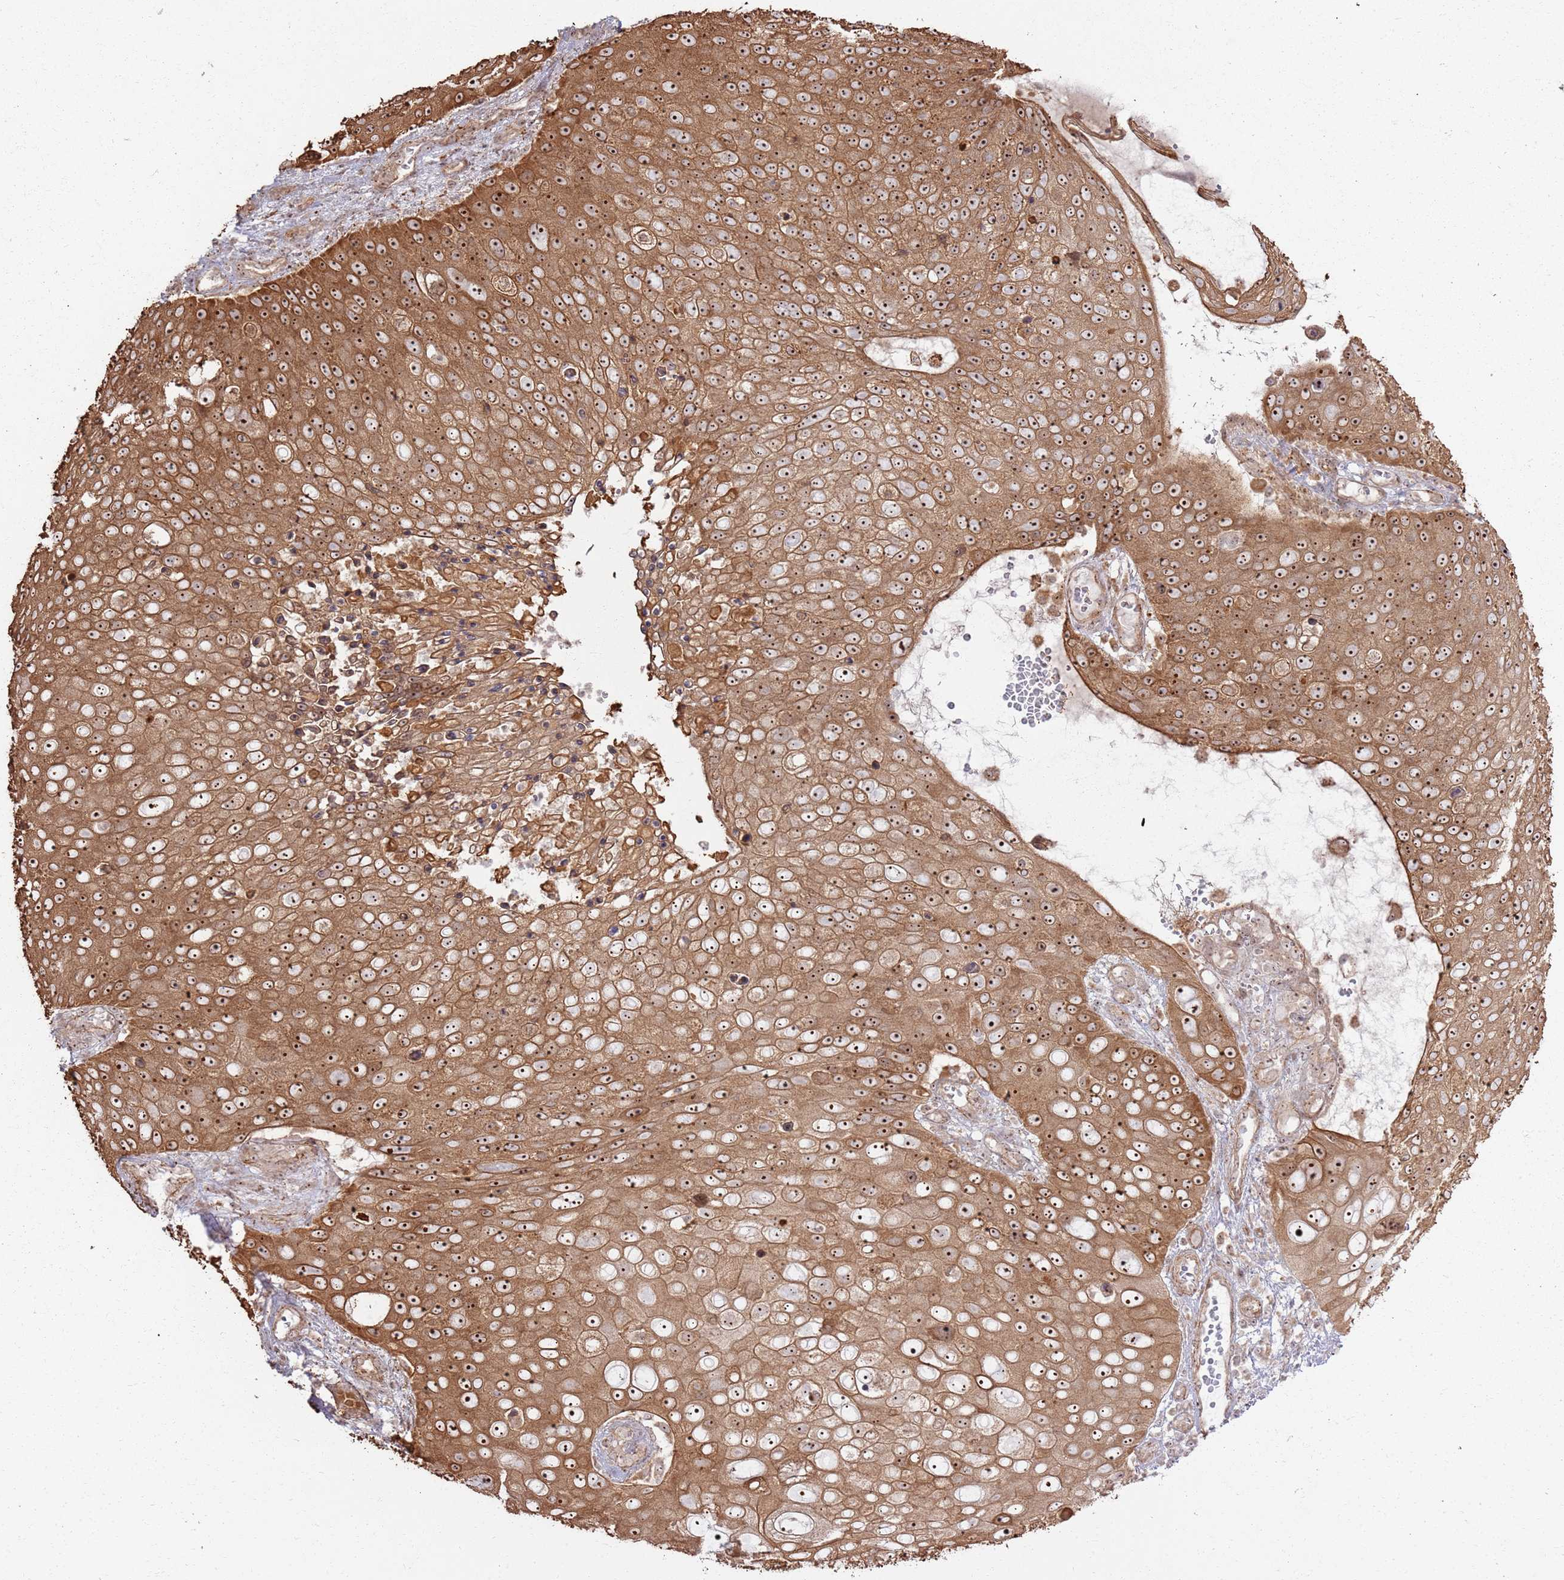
{"staining": {"intensity": "moderate", "quantity": ">75%", "location": "cytoplasmic/membranous,nuclear"}, "tissue": "skin cancer", "cell_type": "Tumor cells", "image_type": "cancer", "snomed": [{"axis": "morphology", "description": "Squamous cell carcinoma, NOS"}, {"axis": "topography", "description": "Skin"}], "caption": "Skin cancer was stained to show a protein in brown. There is medium levels of moderate cytoplasmic/membranous and nuclear staining in about >75% of tumor cells.", "gene": "CNPY1", "patient": {"sex": "male", "age": 71}}